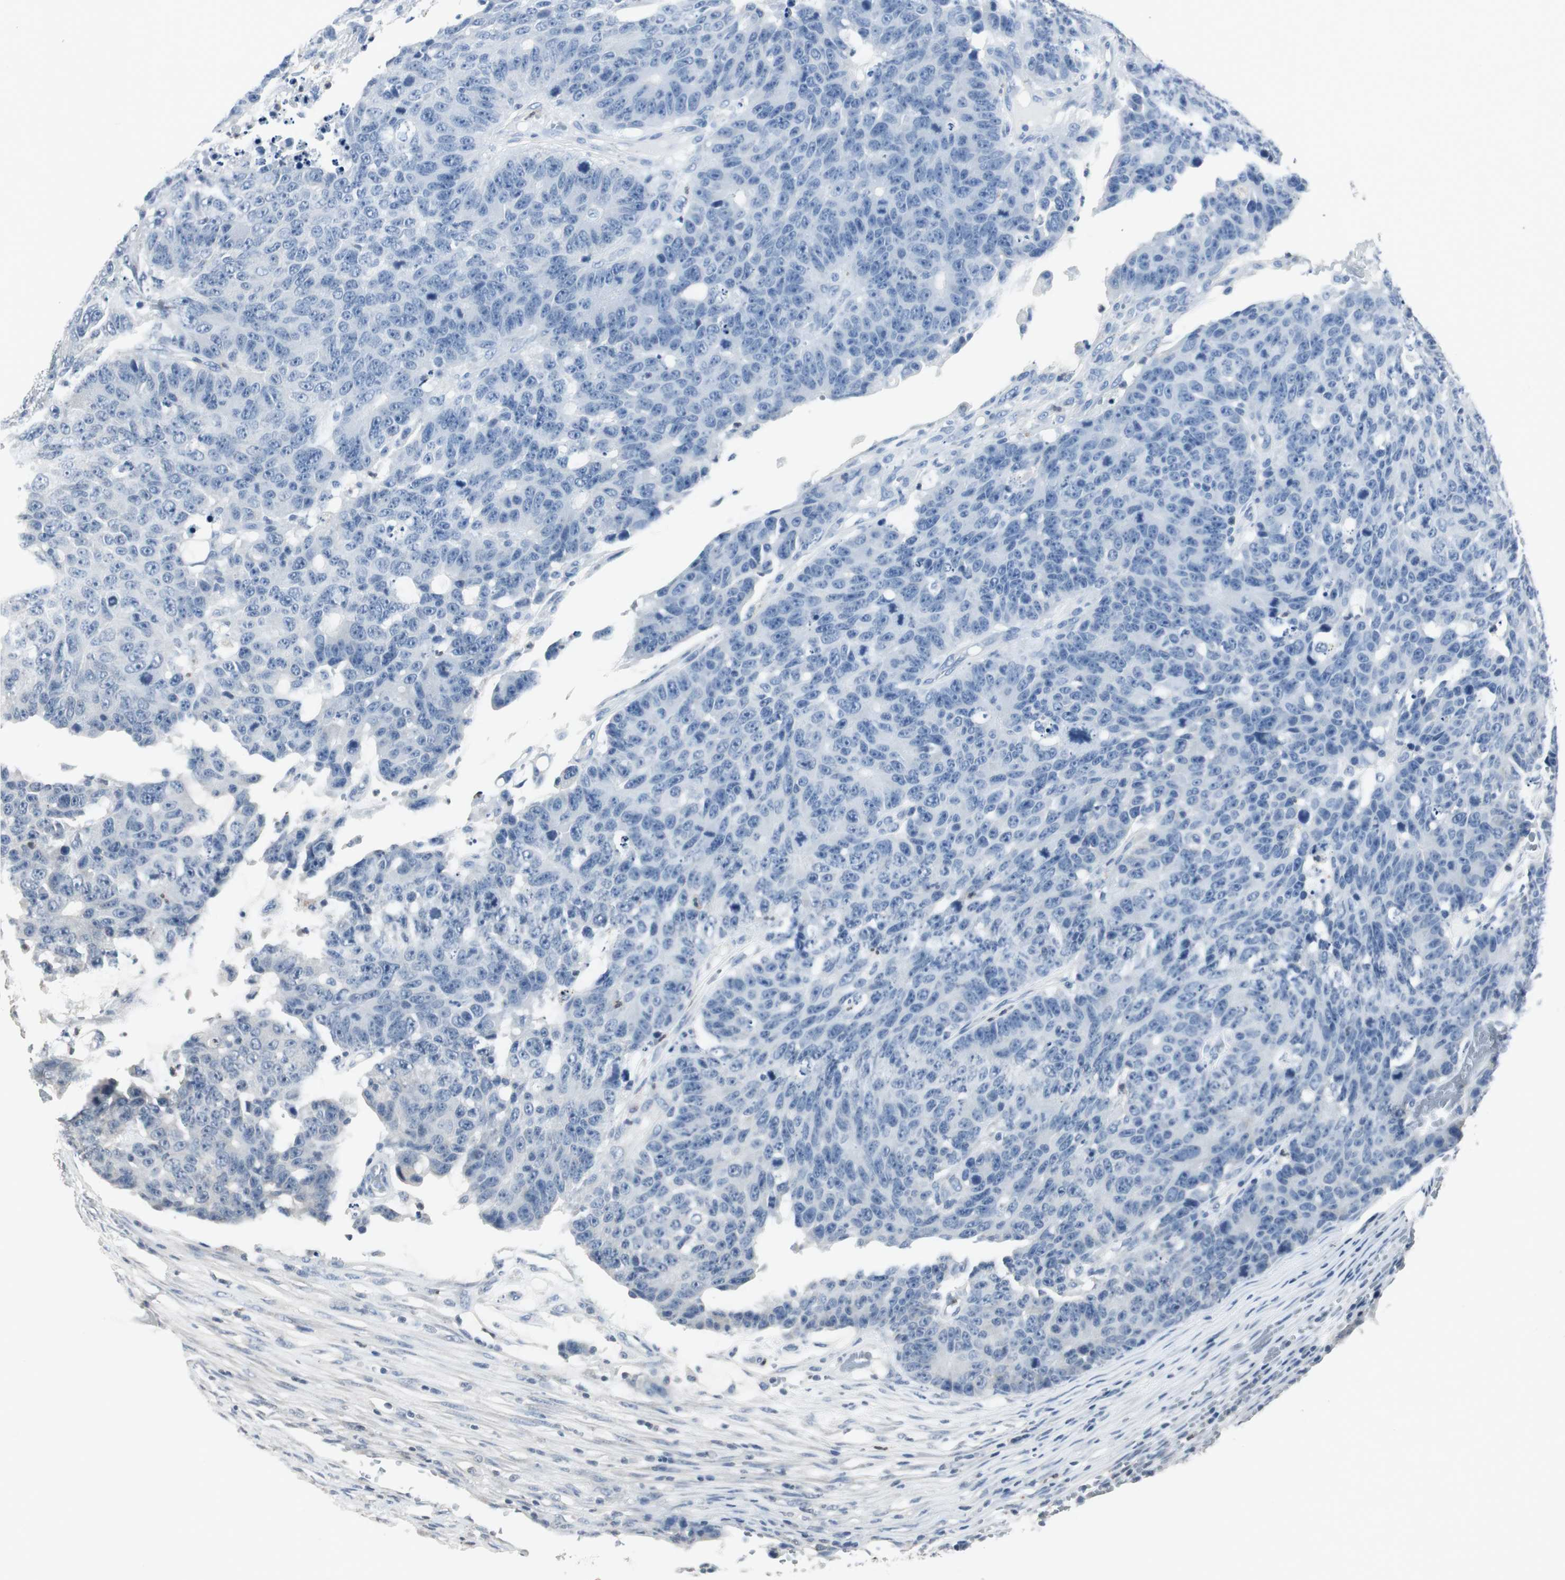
{"staining": {"intensity": "negative", "quantity": "none", "location": "none"}, "tissue": "colorectal cancer", "cell_type": "Tumor cells", "image_type": "cancer", "snomed": [{"axis": "morphology", "description": "Adenocarcinoma, NOS"}, {"axis": "topography", "description": "Colon"}], "caption": "IHC of human colorectal cancer (adenocarcinoma) exhibits no expression in tumor cells.", "gene": "ADNP2", "patient": {"sex": "female", "age": 86}}